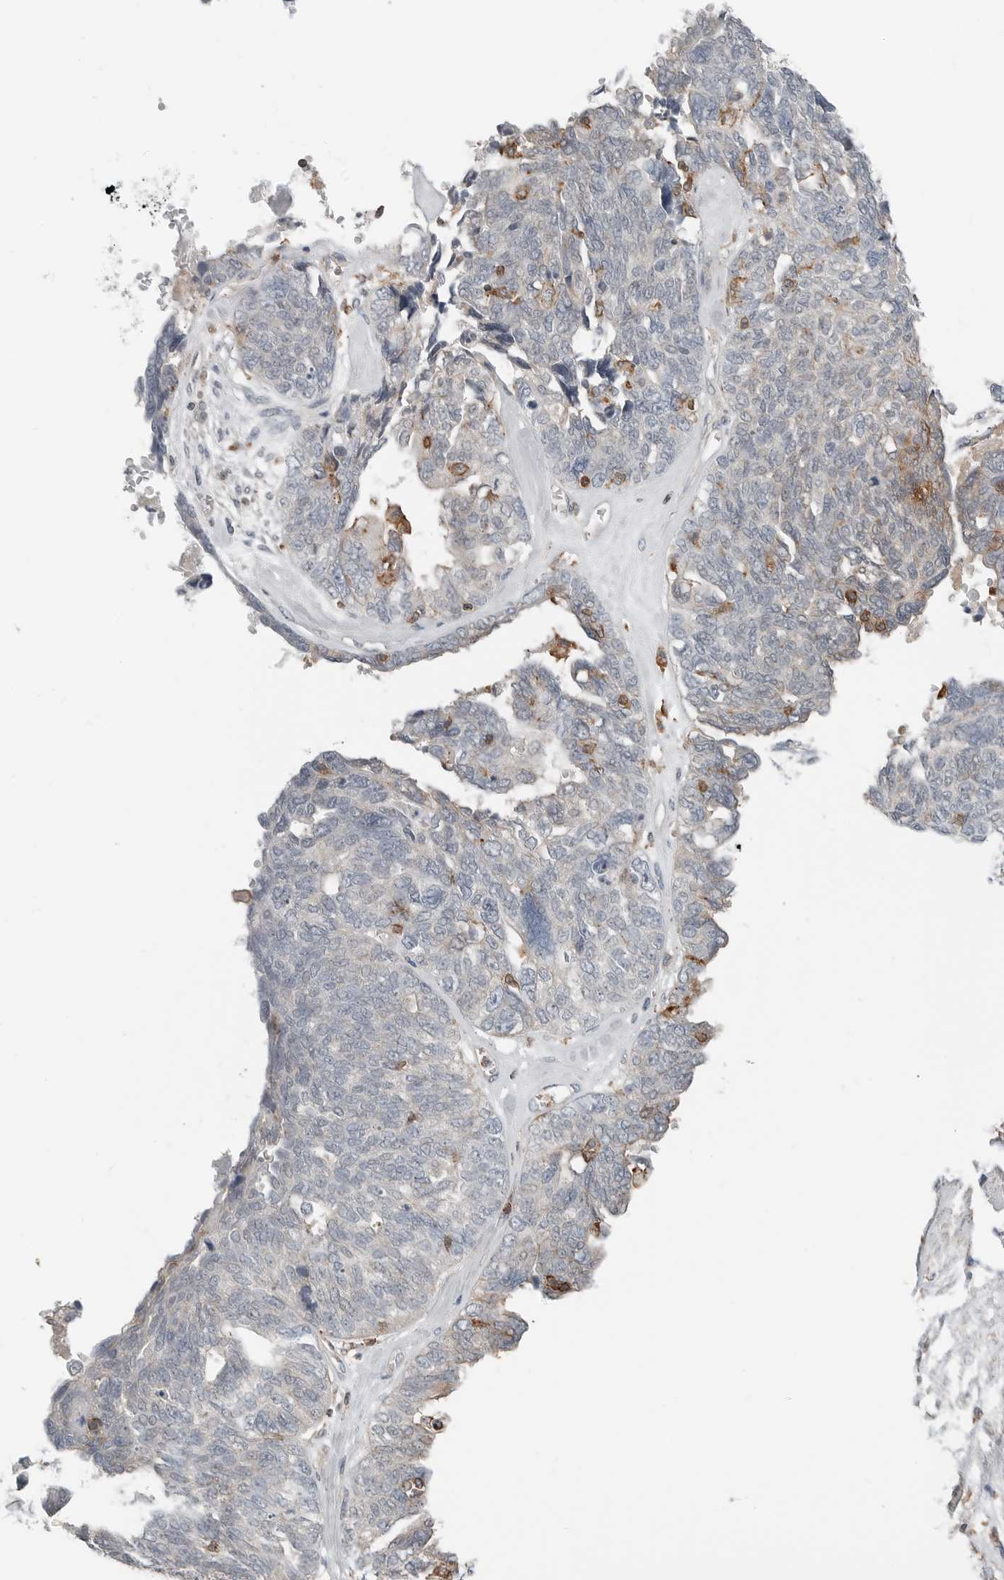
{"staining": {"intensity": "negative", "quantity": "none", "location": "none"}, "tissue": "ovarian cancer", "cell_type": "Tumor cells", "image_type": "cancer", "snomed": [{"axis": "morphology", "description": "Cystadenocarcinoma, serous, NOS"}, {"axis": "topography", "description": "Ovary"}], "caption": "Protein analysis of ovarian cancer displays no significant staining in tumor cells. Nuclei are stained in blue.", "gene": "LEFTY2", "patient": {"sex": "female", "age": 79}}